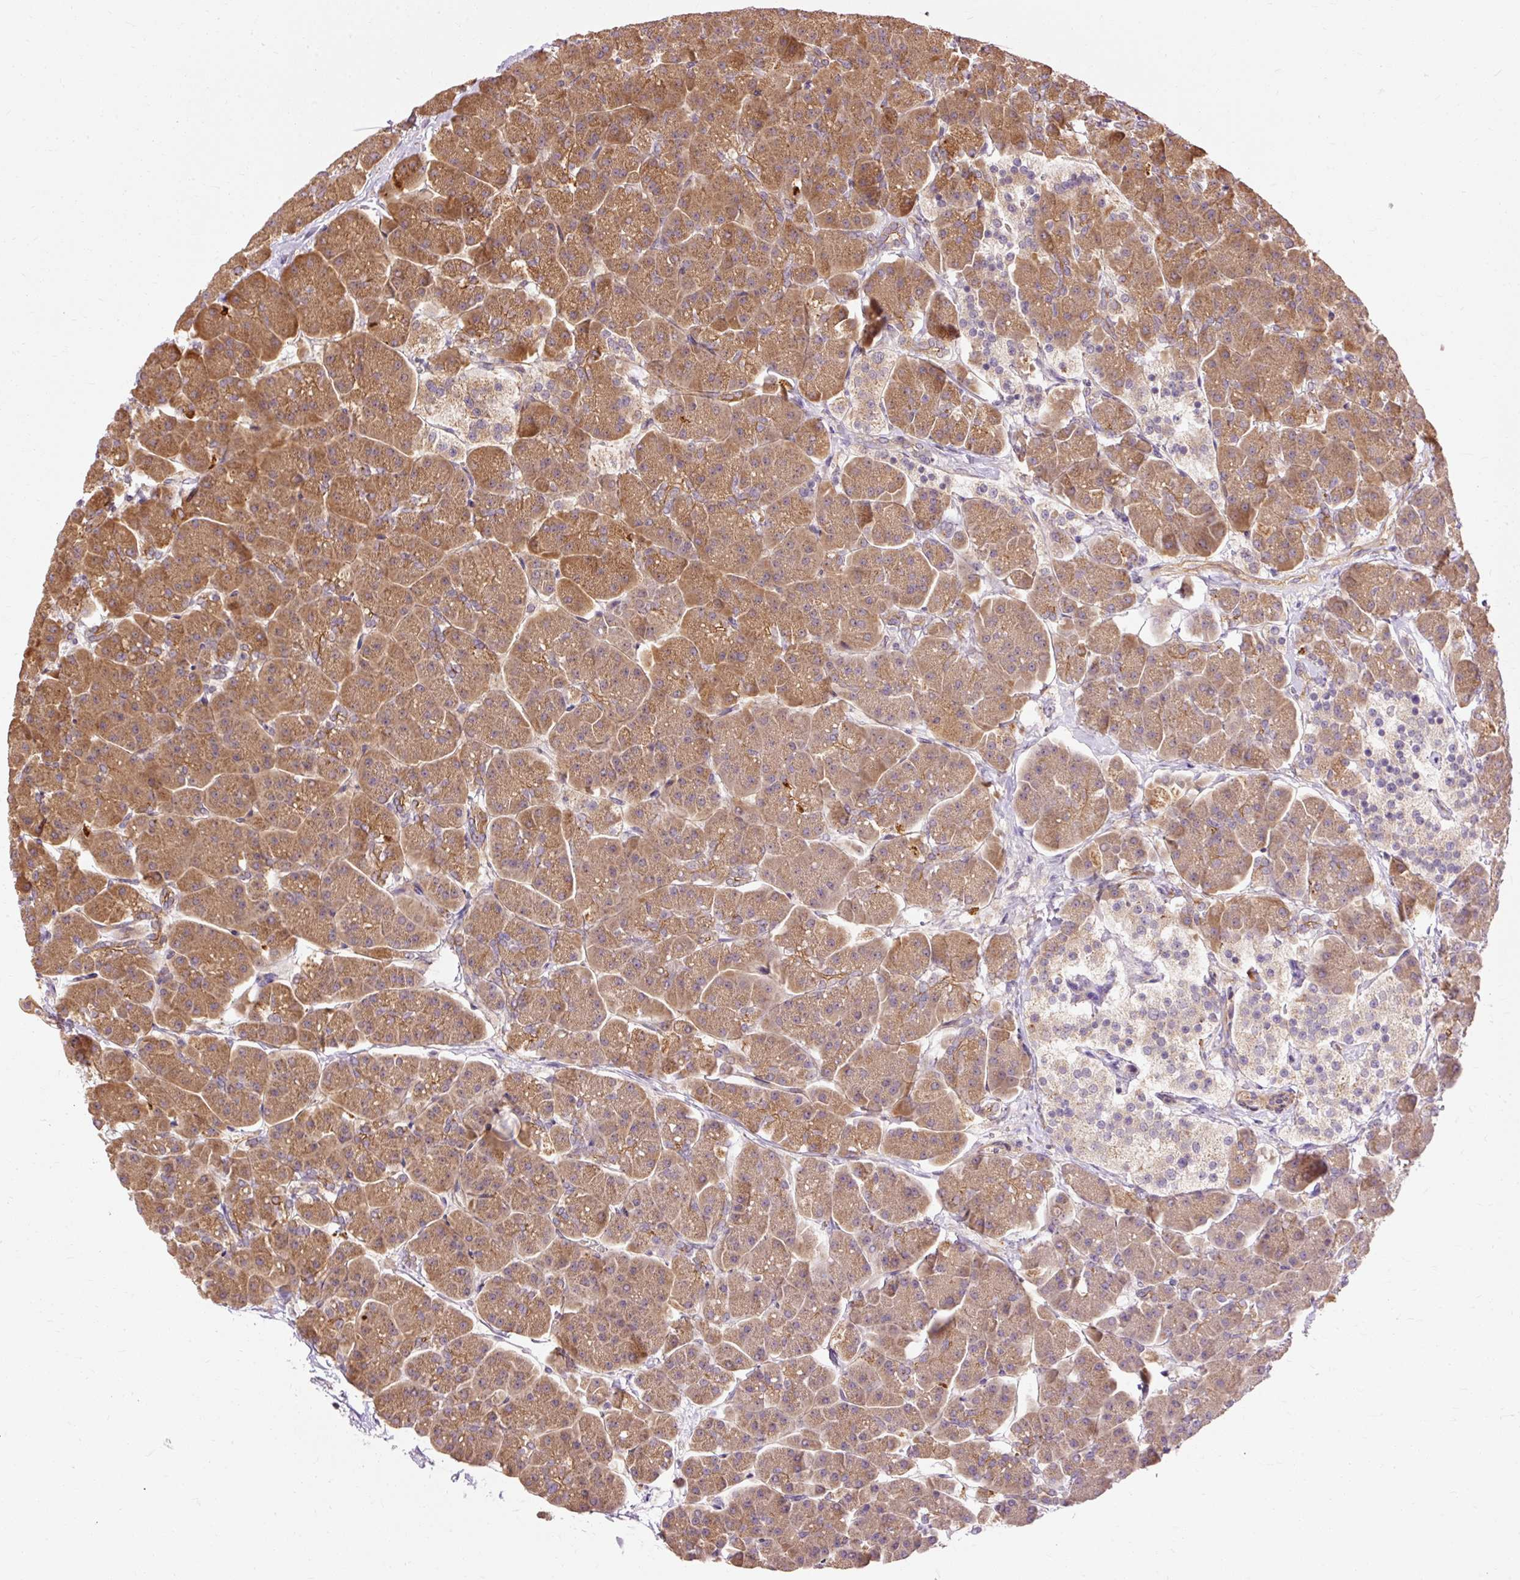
{"staining": {"intensity": "moderate", "quantity": ">75%", "location": "cytoplasmic/membranous"}, "tissue": "pancreas", "cell_type": "Exocrine glandular cells", "image_type": "normal", "snomed": [{"axis": "morphology", "description": "Normal tissue, NOS"}, {"axis": "topography", "description": "Pancreas"}, {"axis": "topography", "description": "Peripheral nerve tissue"}], "caption": "High-magnification brightfield microscopy of normal pancreas stained with DAB (brown) and counterstained with hematoxylin (blue). exocrine glandular cells exhibit moderate cytoplasmic/membranous positivity is appreciated in about>75% of cells.", "gene": "RIPOR3", "patient": {"sex": "male", "age": 54}}